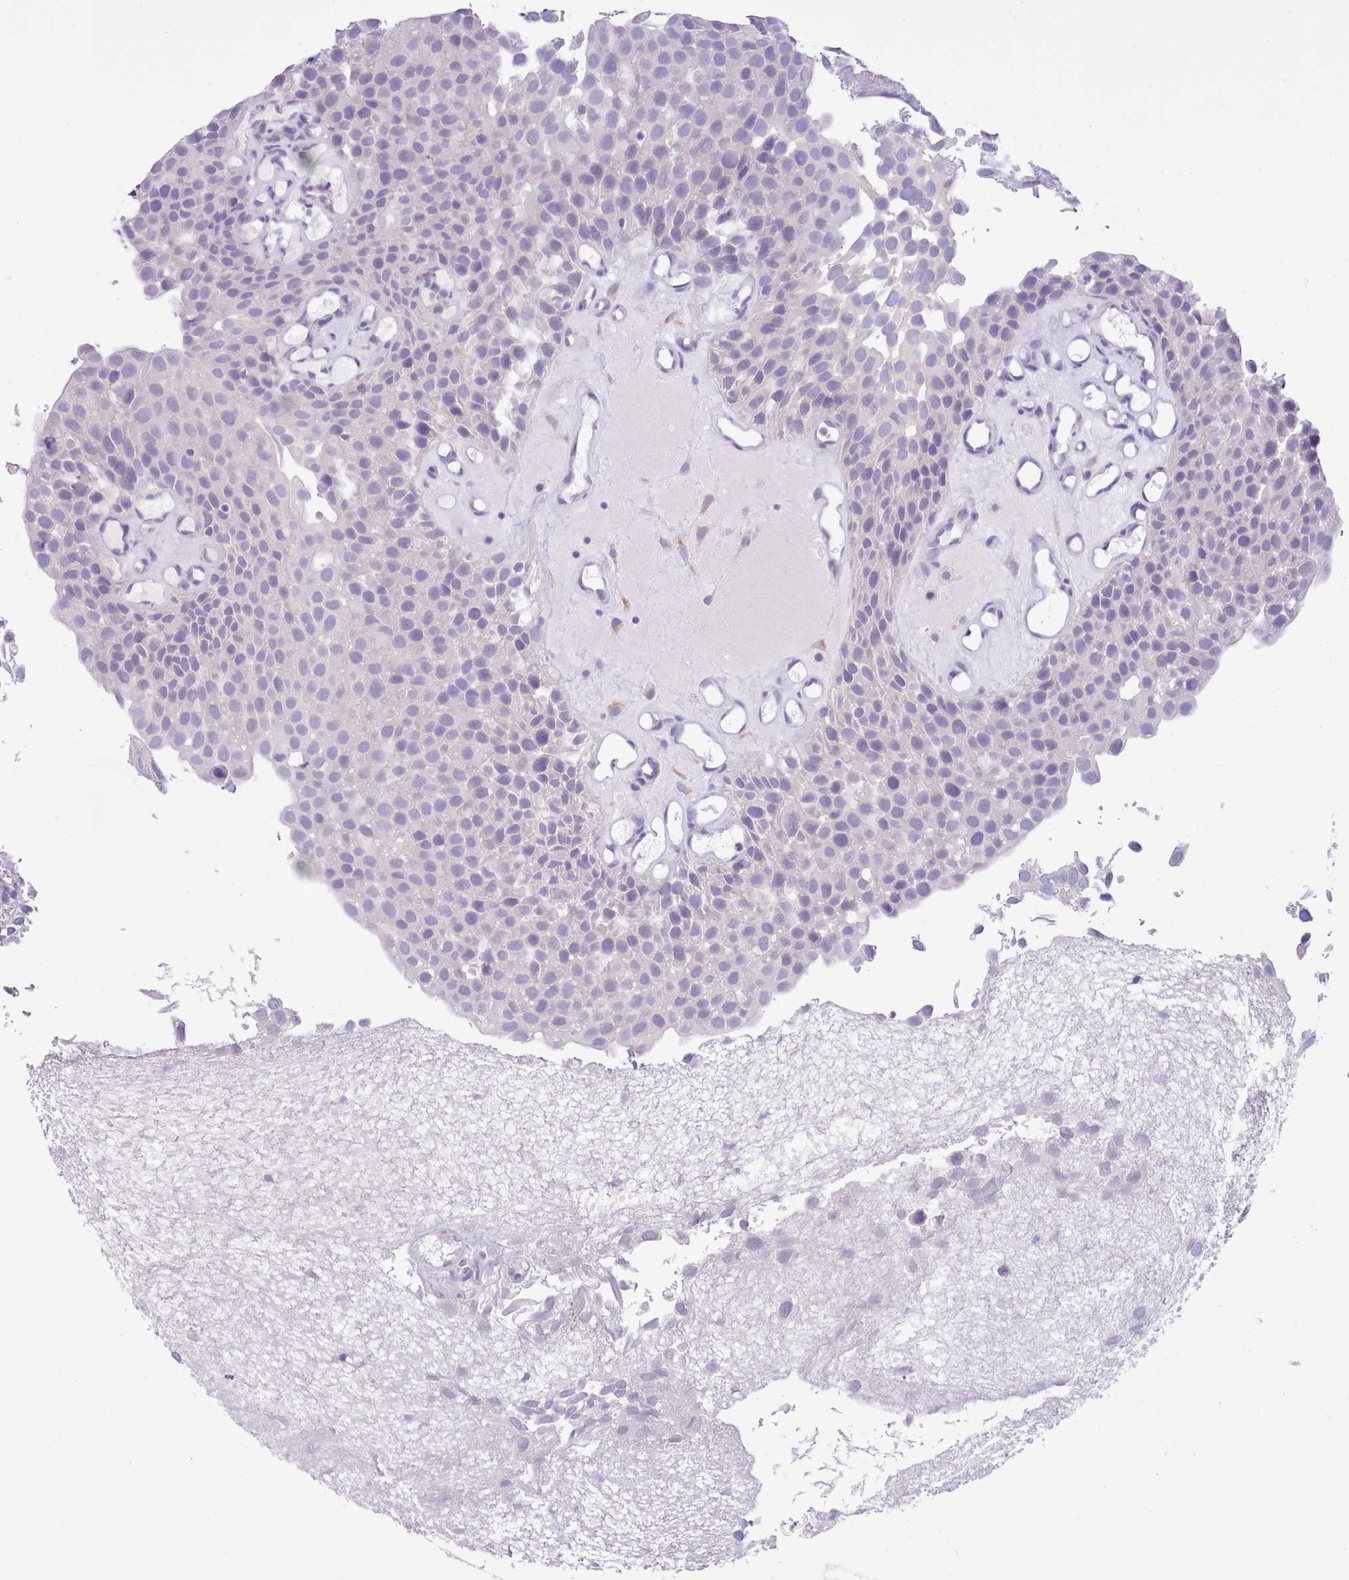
{"staining": {"intensity": "negative", "quantity": "none", "location": "none"}, "tissue": "urothelial cancer", "cell_type": "Tumor cells", "image_type": "cancer", "snomed": [{"axis": "morphology", "description": "Urothelial carcinoma, Low grade"}, {"axis": "topography", "description": "Urinary bladder"}], "caption": "The immunohistochemistry (IHC) histopathology image has no significant positivity in tumor cells of urothelial cancer tissue. Nuclei are stained in blue.", "gene": "CCL1", "patient": {"sex": "male", "age": 88}}